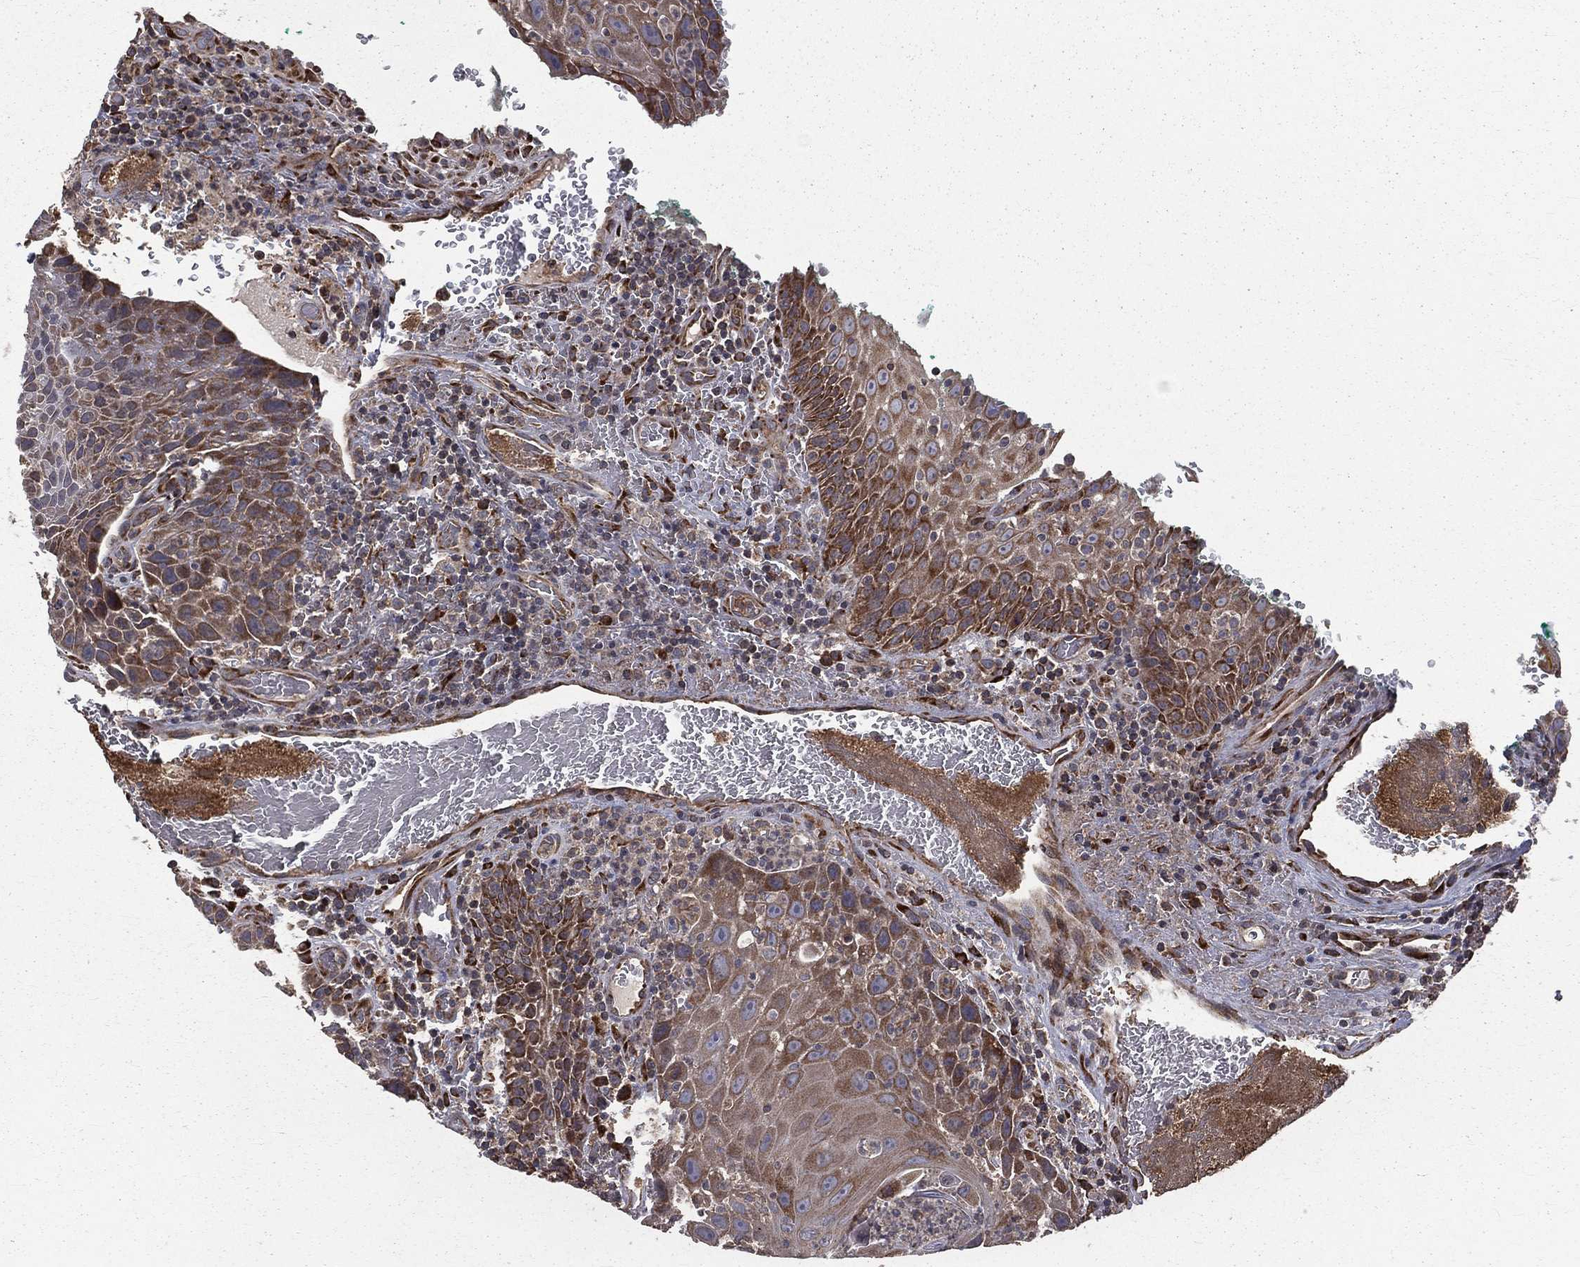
{"staining": {"intensity": "moderate", "quantity": ">75%", "location": "cytoplasmic/membranous"}, "tissue": "head and neck cancer", "cell_type": "Tumor cells", "image_type": "cancer", "snomed": [{"axis": "morphology", "description": "Squamous cell carcinoma, NOS"}, {"axis": "topography", "description": "Head-Neck"}], "caption": "Head and neck squamous cell carcinoma was stained to show a protein in brown. There is medium levels of moderate cytoplasmic/membranous staining in approximately >75% of tumor cells. (brown staining indicates protein expression, while blue staining denotes nuclei).", "gene": "OLFML1", "patient": {"sex": "male", "age": 69}}